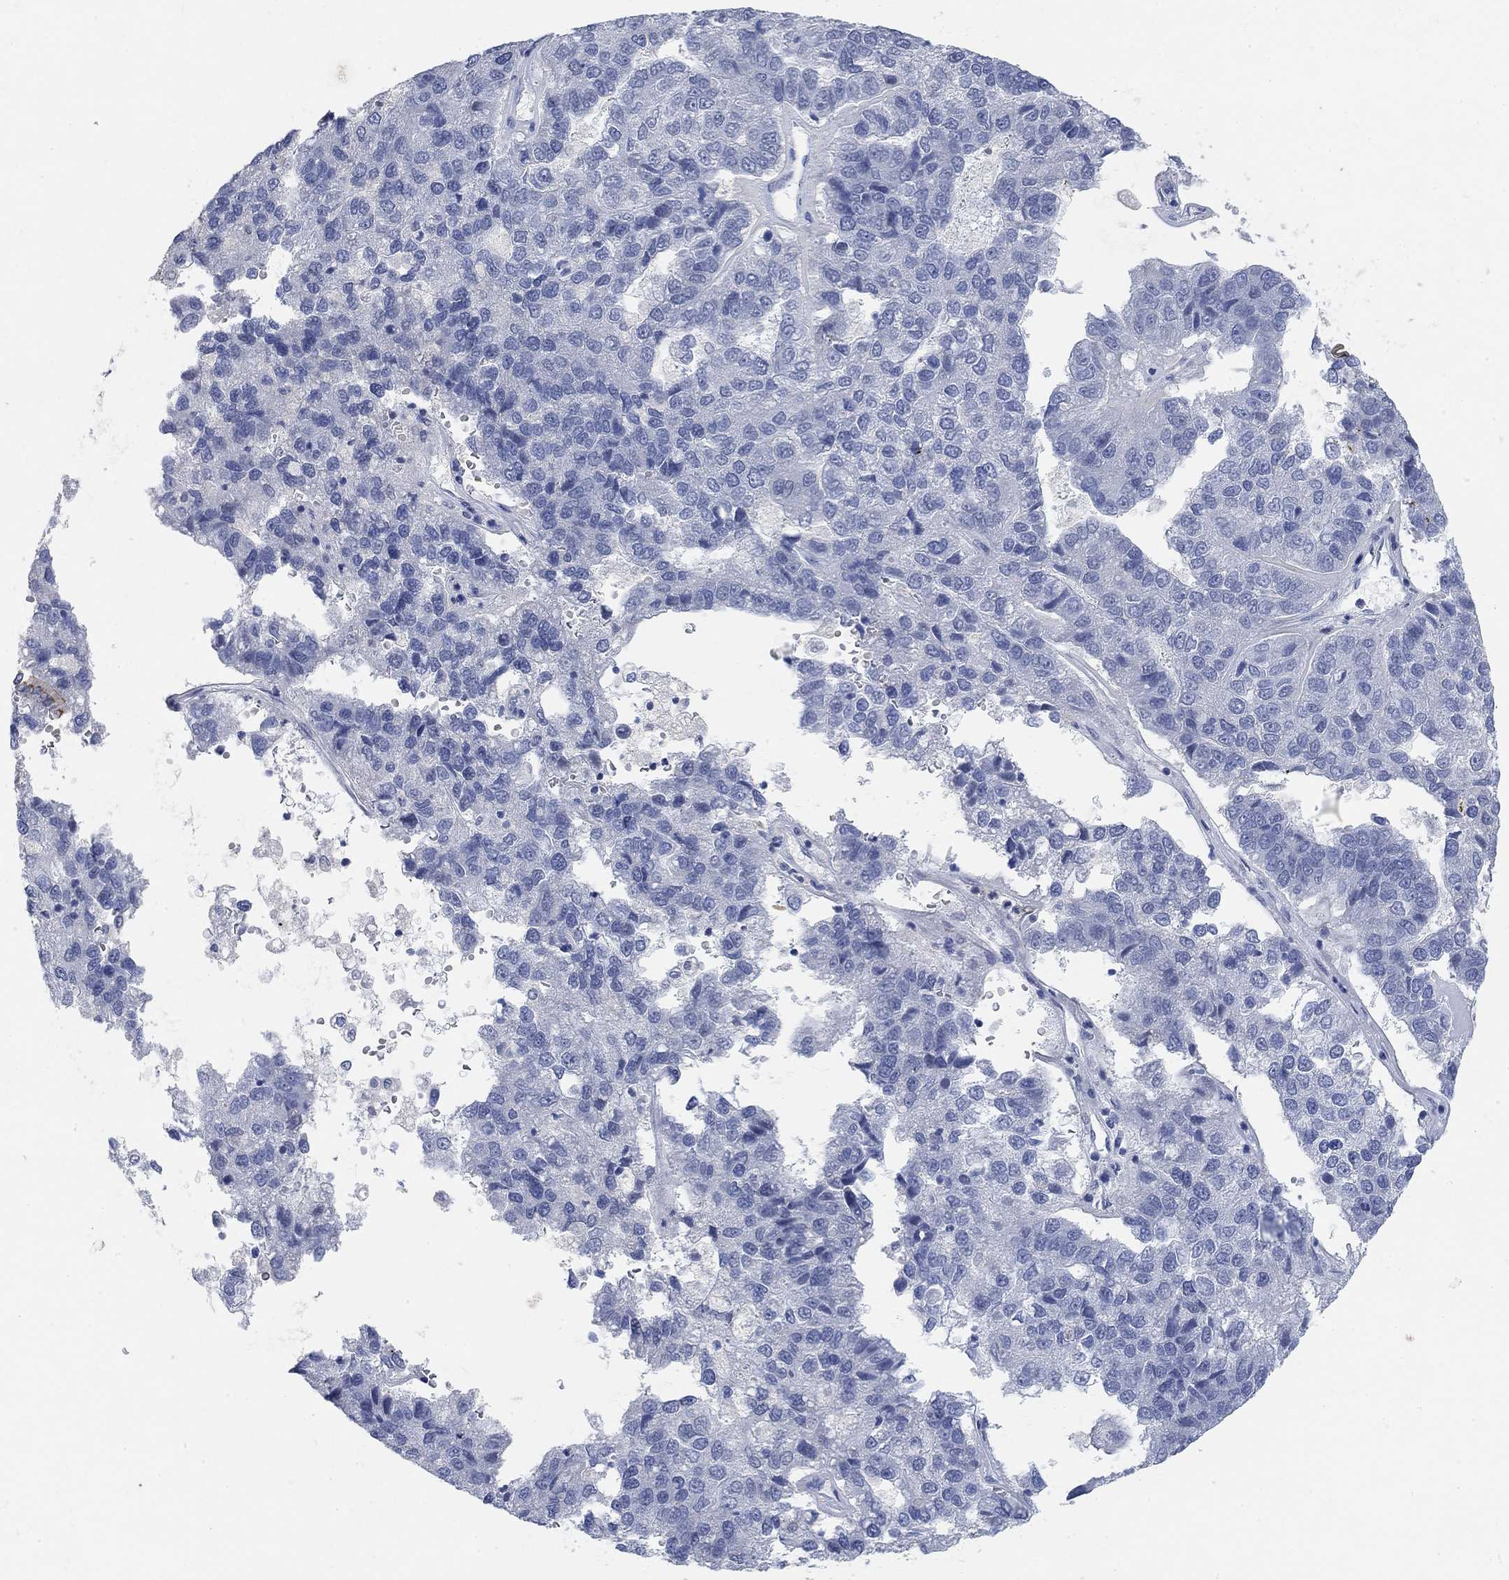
{"staining": {"intensity": "negative", "quantity": "none", "location": "none"}, "tissue": "pancreatic cancer", "cell_type": "Tumor cells", "image_type": "cancer", "snomed": [{"axis": "morphology", "description": "Adenocarcinoma, NOS"}, {"axis": "topography", "description": "Pancreas"}], "caption": "An image of pancreatic adenocarcinoma stained for a protein displays no brown staining in tumor cells.", "gene": "VAT1L", "patient": {"sex": "female", "age": 61}}